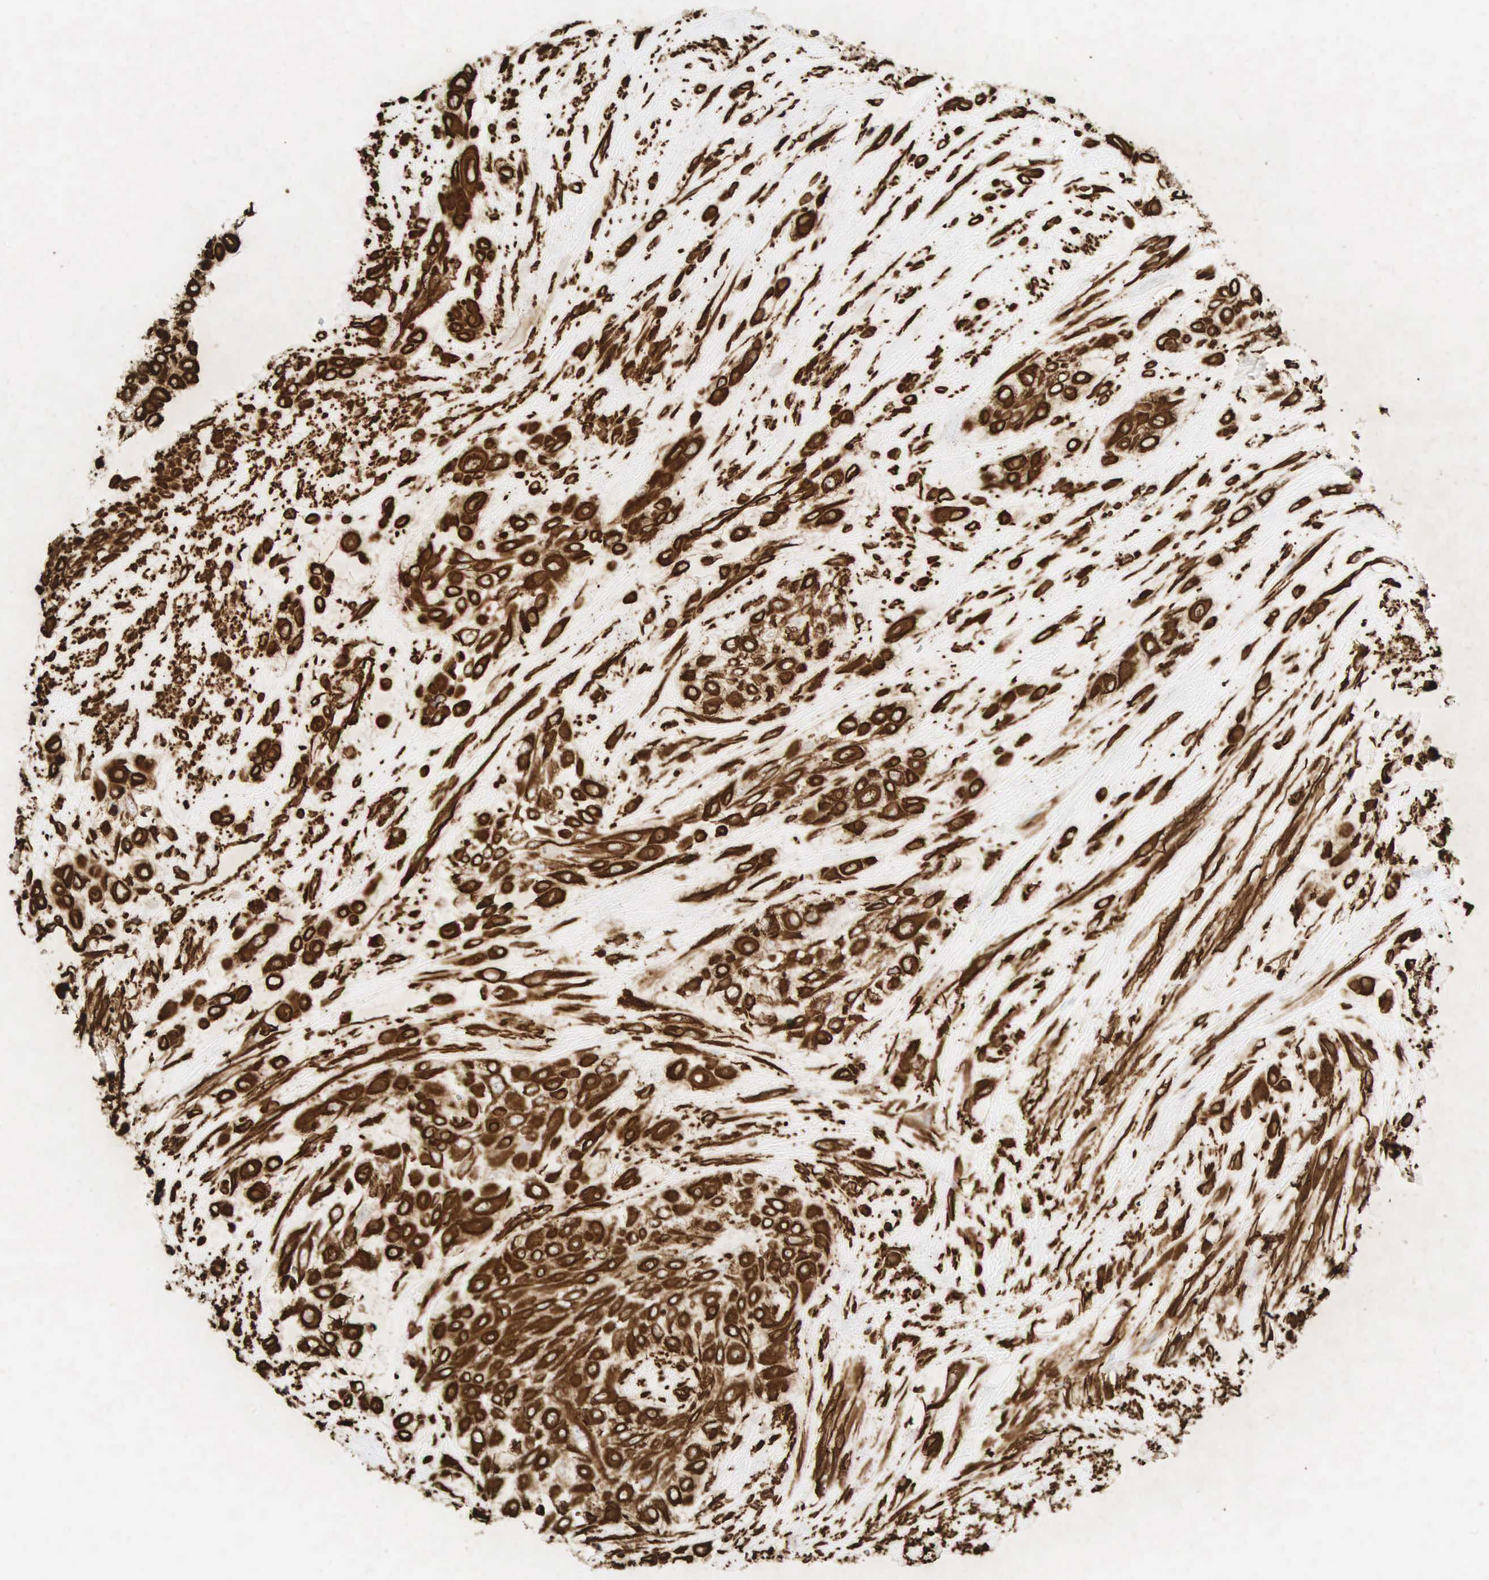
{"staining": {"intensity": "strong", "quantity": ">75%", "location": "cytoplasmic/membranous"}, "tissue": "urothelial cancer", "cell_type": "Tumor cells", "image_type": "cancer", "snomed": [{"axis": "morphology", "description": "Urothelial carcinoma, High grade"}, {"axis": "topography", "description": "Urinary bladder"}], "caption": "This photomicrograph exhibits urothelial cancer stained with IHC to label a protein in brown. The cytoplasmic/membranous of tumor cells show strong positivity for the protein. Nuclei are counter-stained blue.", "gene": "VIM", "patient": {"sex": "male", "age": 57}}